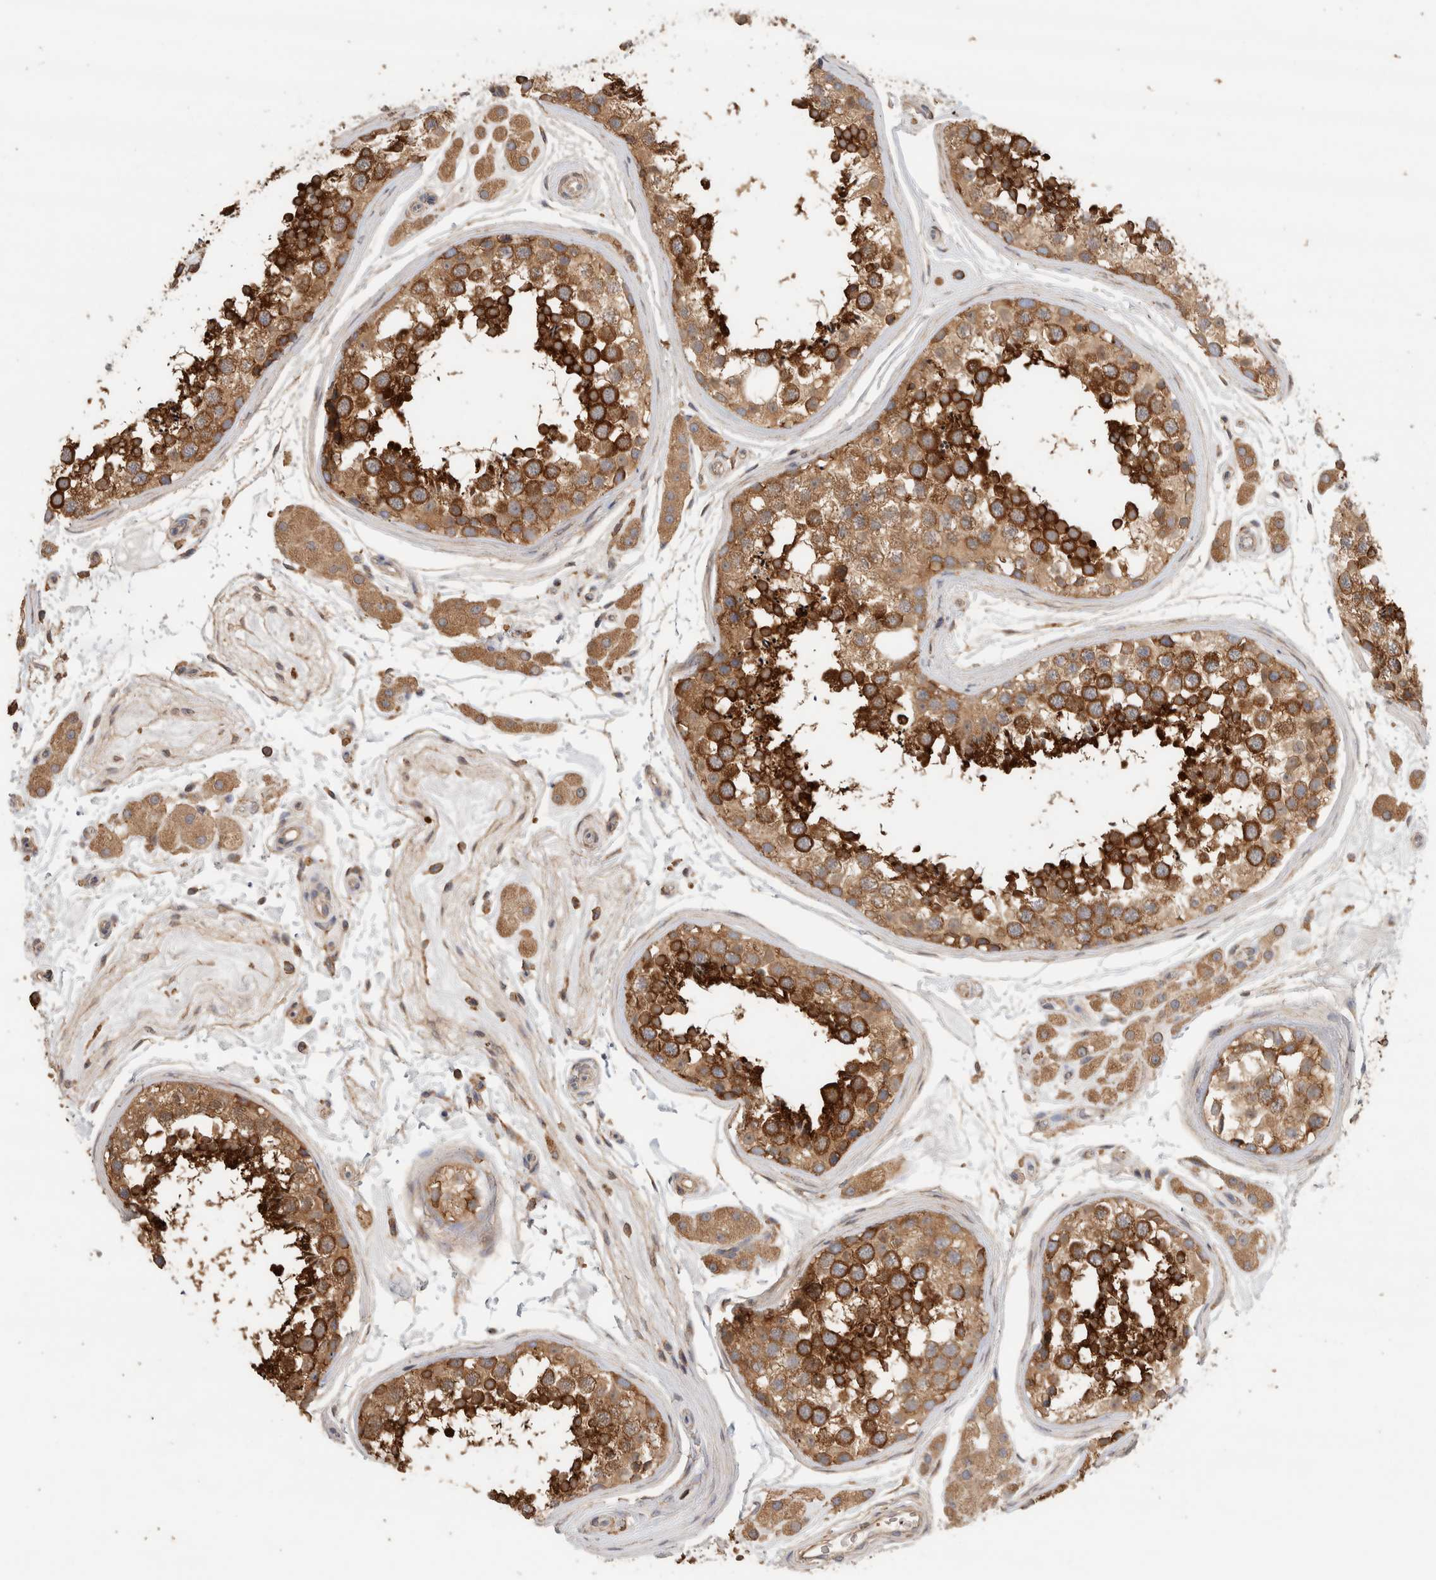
{"staining": {"intensity": "strong", "quantity": ">75%", "location": "cytoplasmic/membranous"}, "tissue": "testis", "cell_type": "Cells in seminiferous ducts", "image_type": "normal", "snomed": [{"axis": "morphology", "description": "Normal tissue, NOS"}, {"axis": "topography", "description": "Testis"}], "caption": "Protein expression analysis of unremarkable human testis reveals strong cytoplasmic/membranous expression in about >75% of cells in seminiferous ducts. The staining is performed using DAB (3,3'-diaminobenzidine) brown chromogen to label protein expression. The nuclei are counter-stained blue using hematoxylin.", "gene": "EIF4G3", "patient": {"sex": "male", "age": 56}}